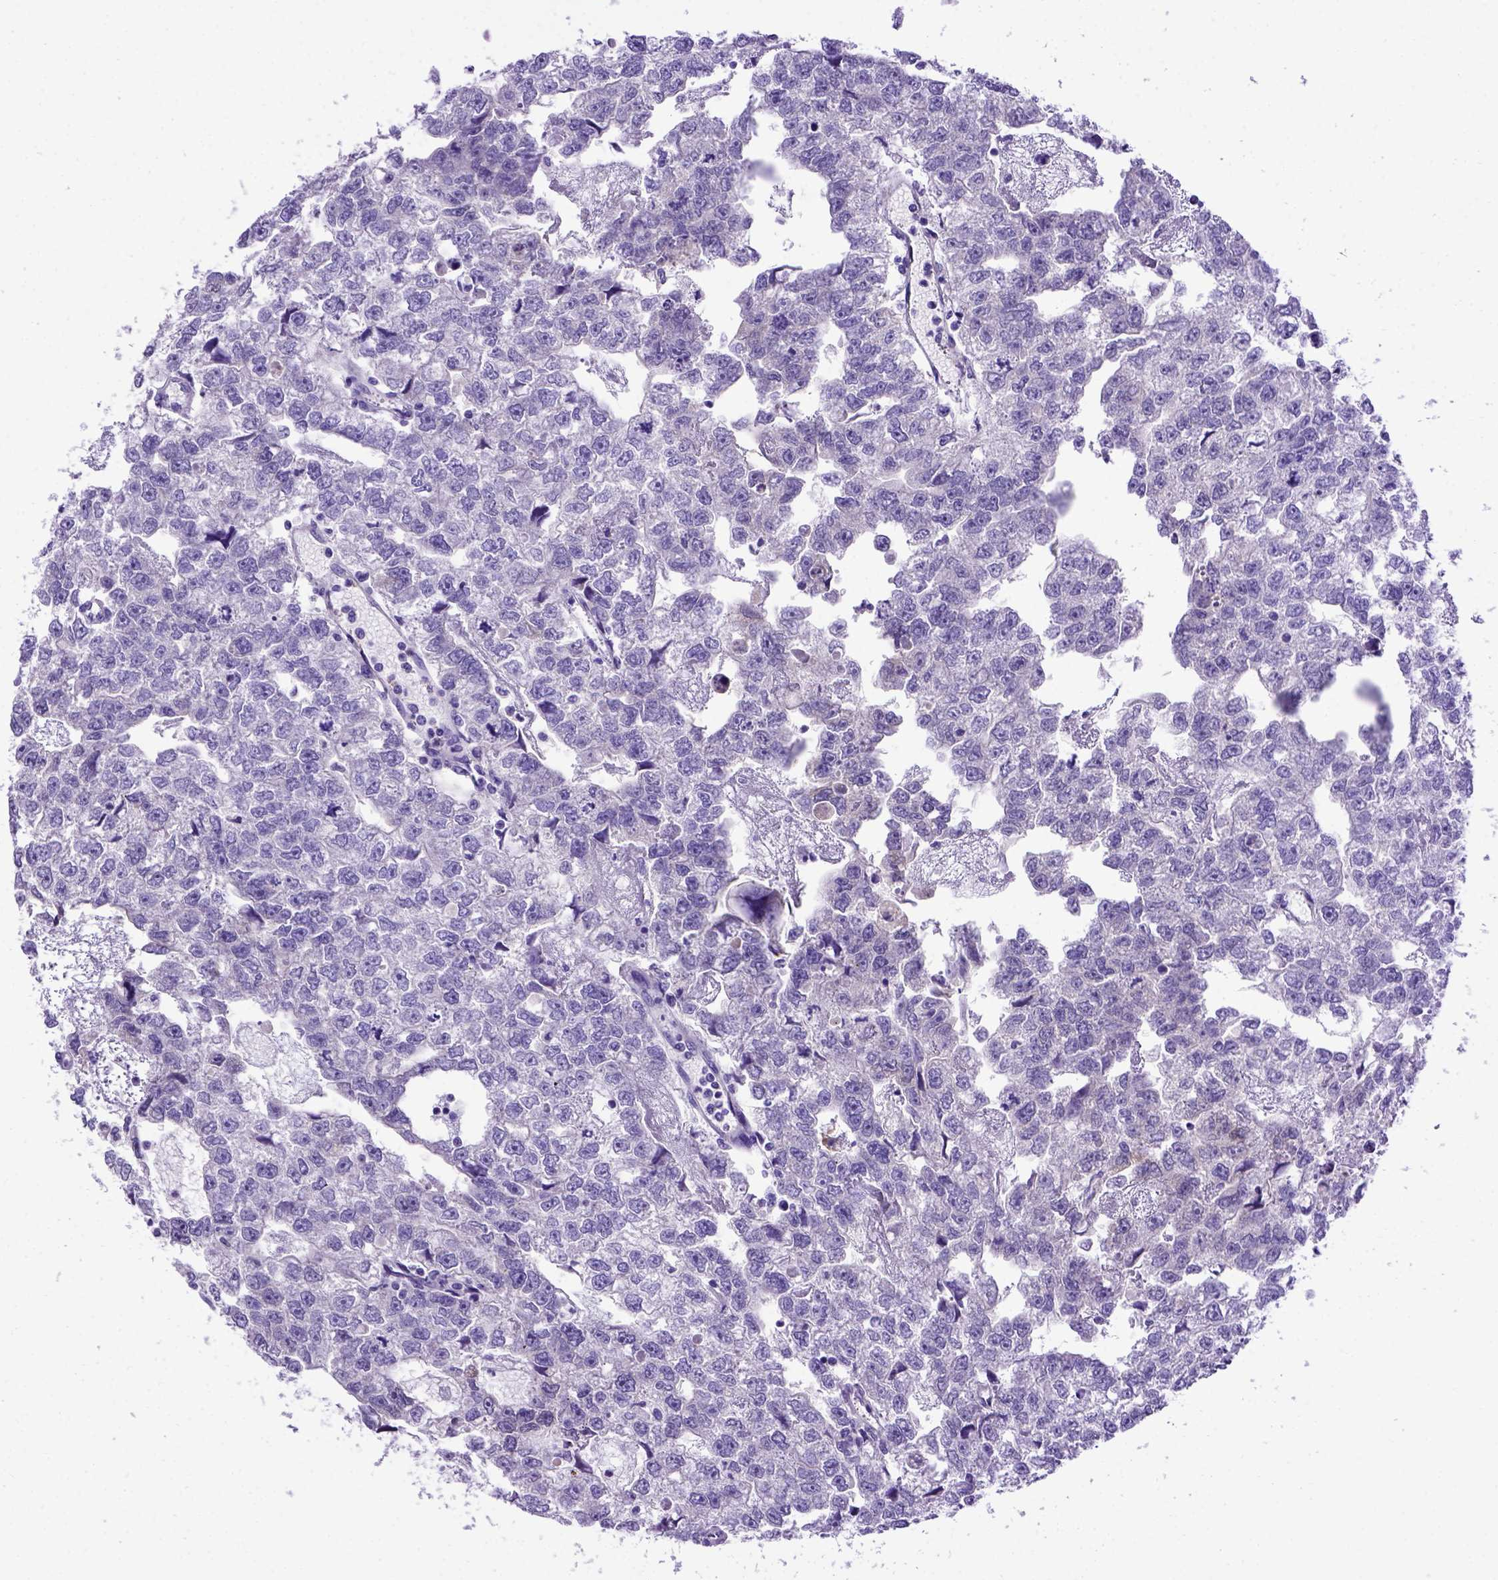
{"staining": {"intensity": "negative", "quantity": "none", "location": "none"}, "tissue": "testis cancer", "cell_type": "Tumor cells", "image_type": "cancer", "snomed": [{"axis": "morphology", "description": "Carcinoma, Embryonal, NOS"}, {"axis": "morphology", "description": "Teratoma, malignant, NOS"}, {"axis": "topography", "description": "Testis"}], "caption": "This is a micrograph of immunohistochemistry (IHC) staining of testis embryonal carcinoma, which shows no staining in tumor cells.", "gene": "PTGES", "patient": {"sex": "male", "age": 44}}